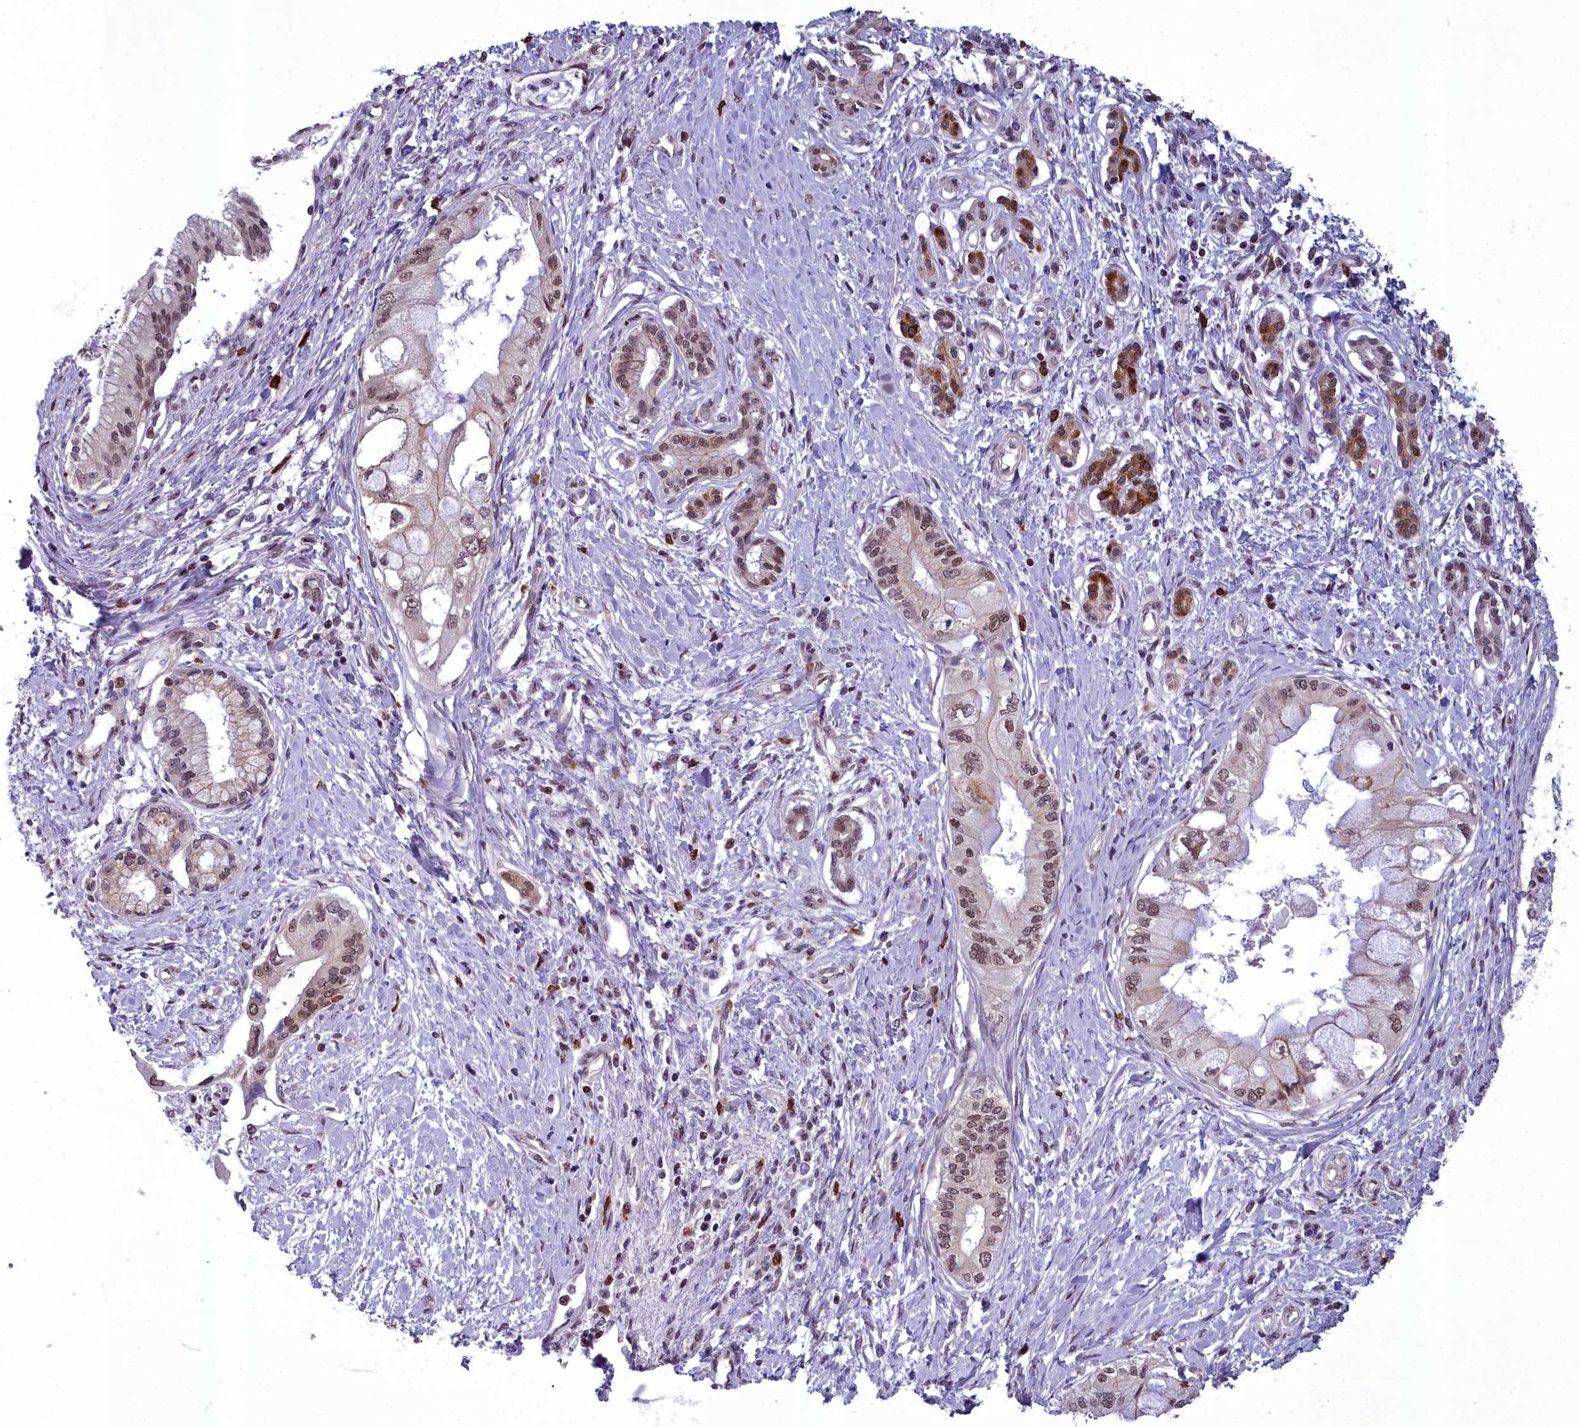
{"staining": {"intensity": "moderate", "quantity": ">75%", "location": "nuclear"}, "tissue": "pancreatic cancer", "cell_type": "Tumor cells", "image_type": "cancer", "snomed": [{"axis": "morphology", "description": "Adenocarcinoma, NOS"}, {"axis": "topography", "description": "Pancreas"}], "caption": "DAB immunohistochemical staining of adenocarcinoma (pancreatic) reveals moderate nuclear protein expression in approximately >75% of tumor cells. (DAB IHC with brightfield microscopy, high magnification).", "gene": "CEACAM19", "patient": {"sex": "male", "age": 46}}